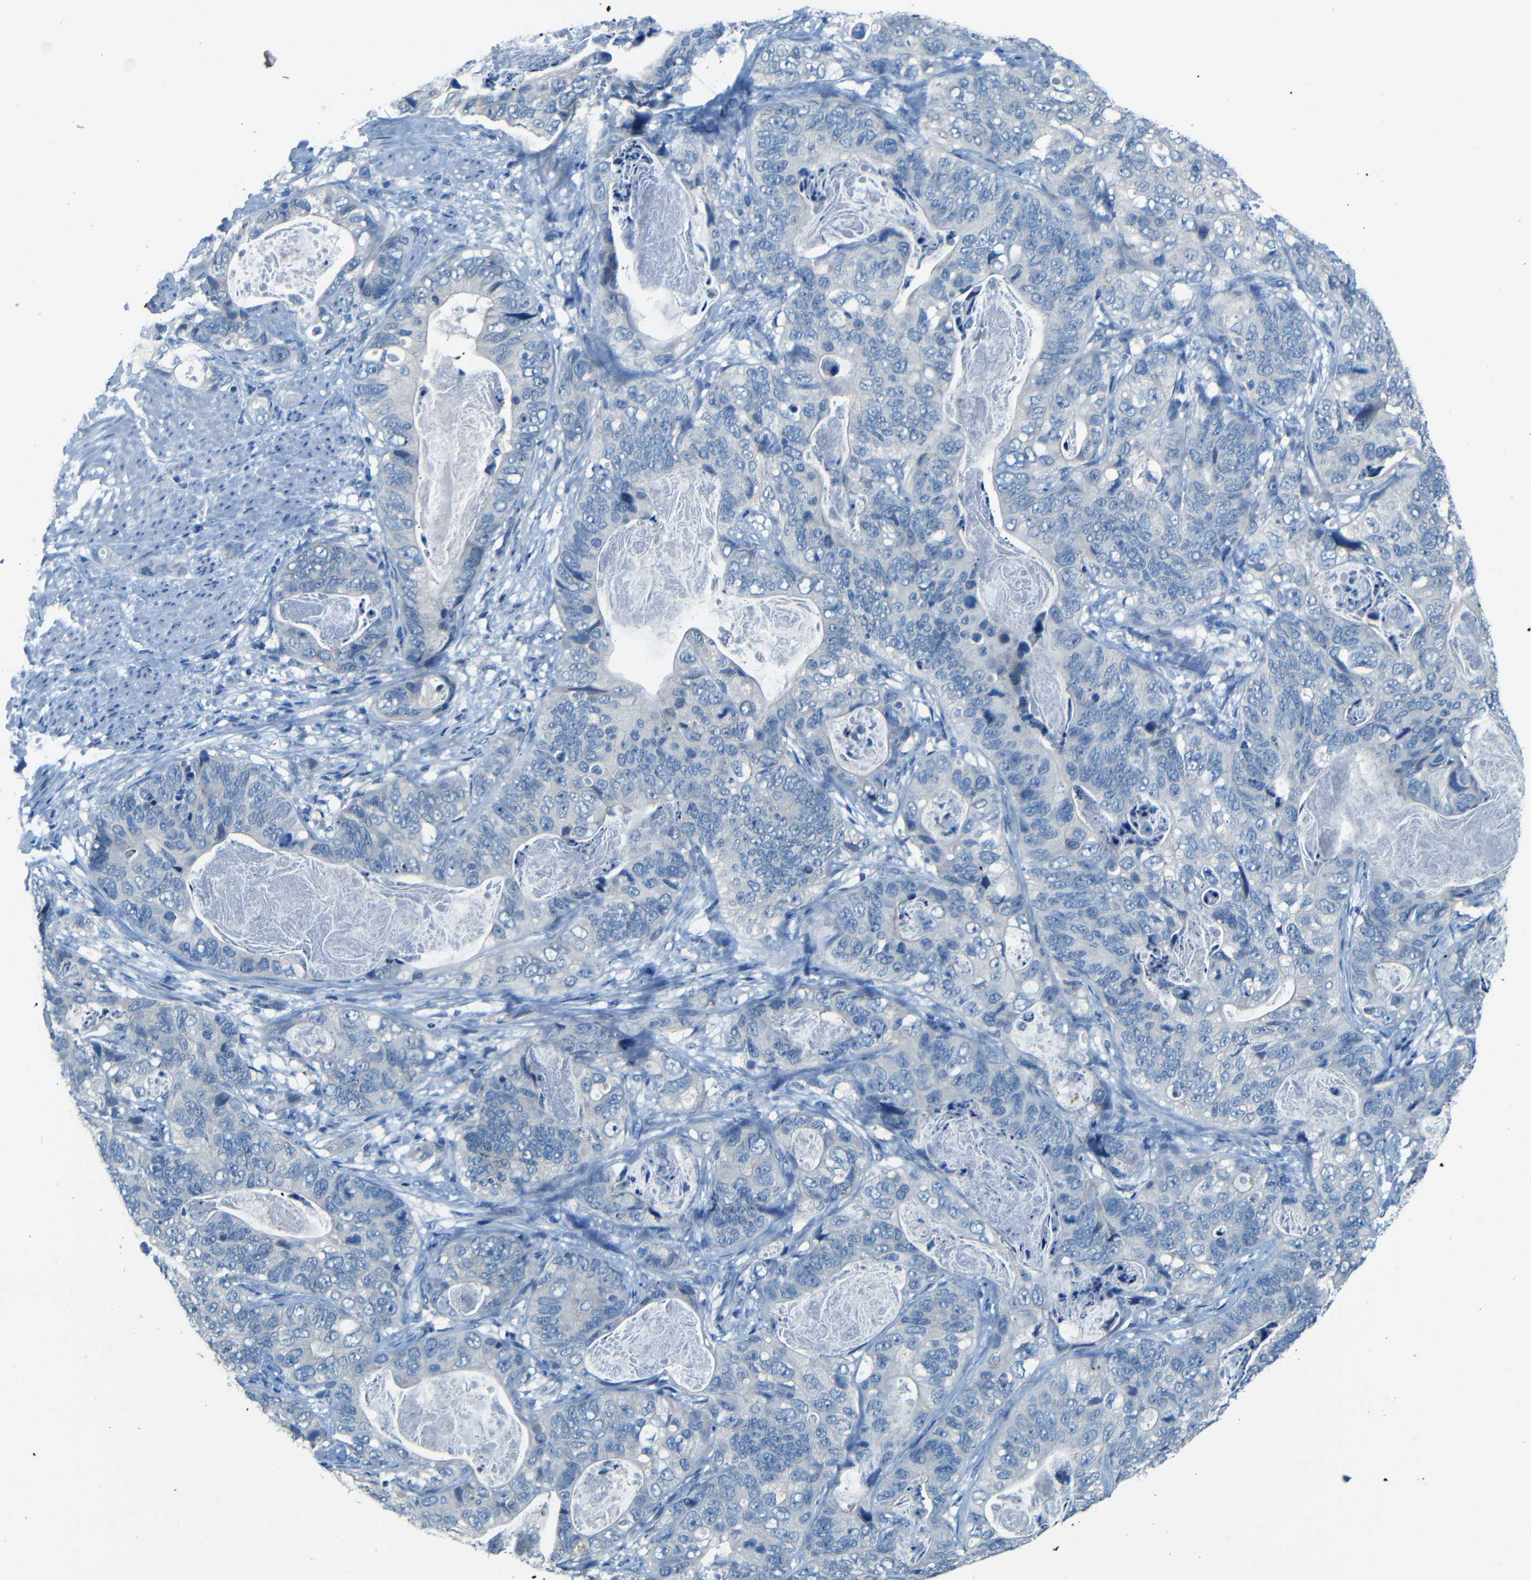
{"staining": {"intensity": "negative", "quantity": "none", "location": "none"}, "tissue": "stomach cancer", "cell_type": "Tumor cells", "image_type": "cancer", "snomed": [{"axis": "morphology", "description": "Adenocarcinoma, NOS"}, {"axis": "topography", "description": "Stomach"}], "caption": "A micrograph of stomach cancer stained for a protein exhibits no brown staining in tumor cells.", "gene": "ZMAT1", "patient": {"sex": "female", "age": 89}}